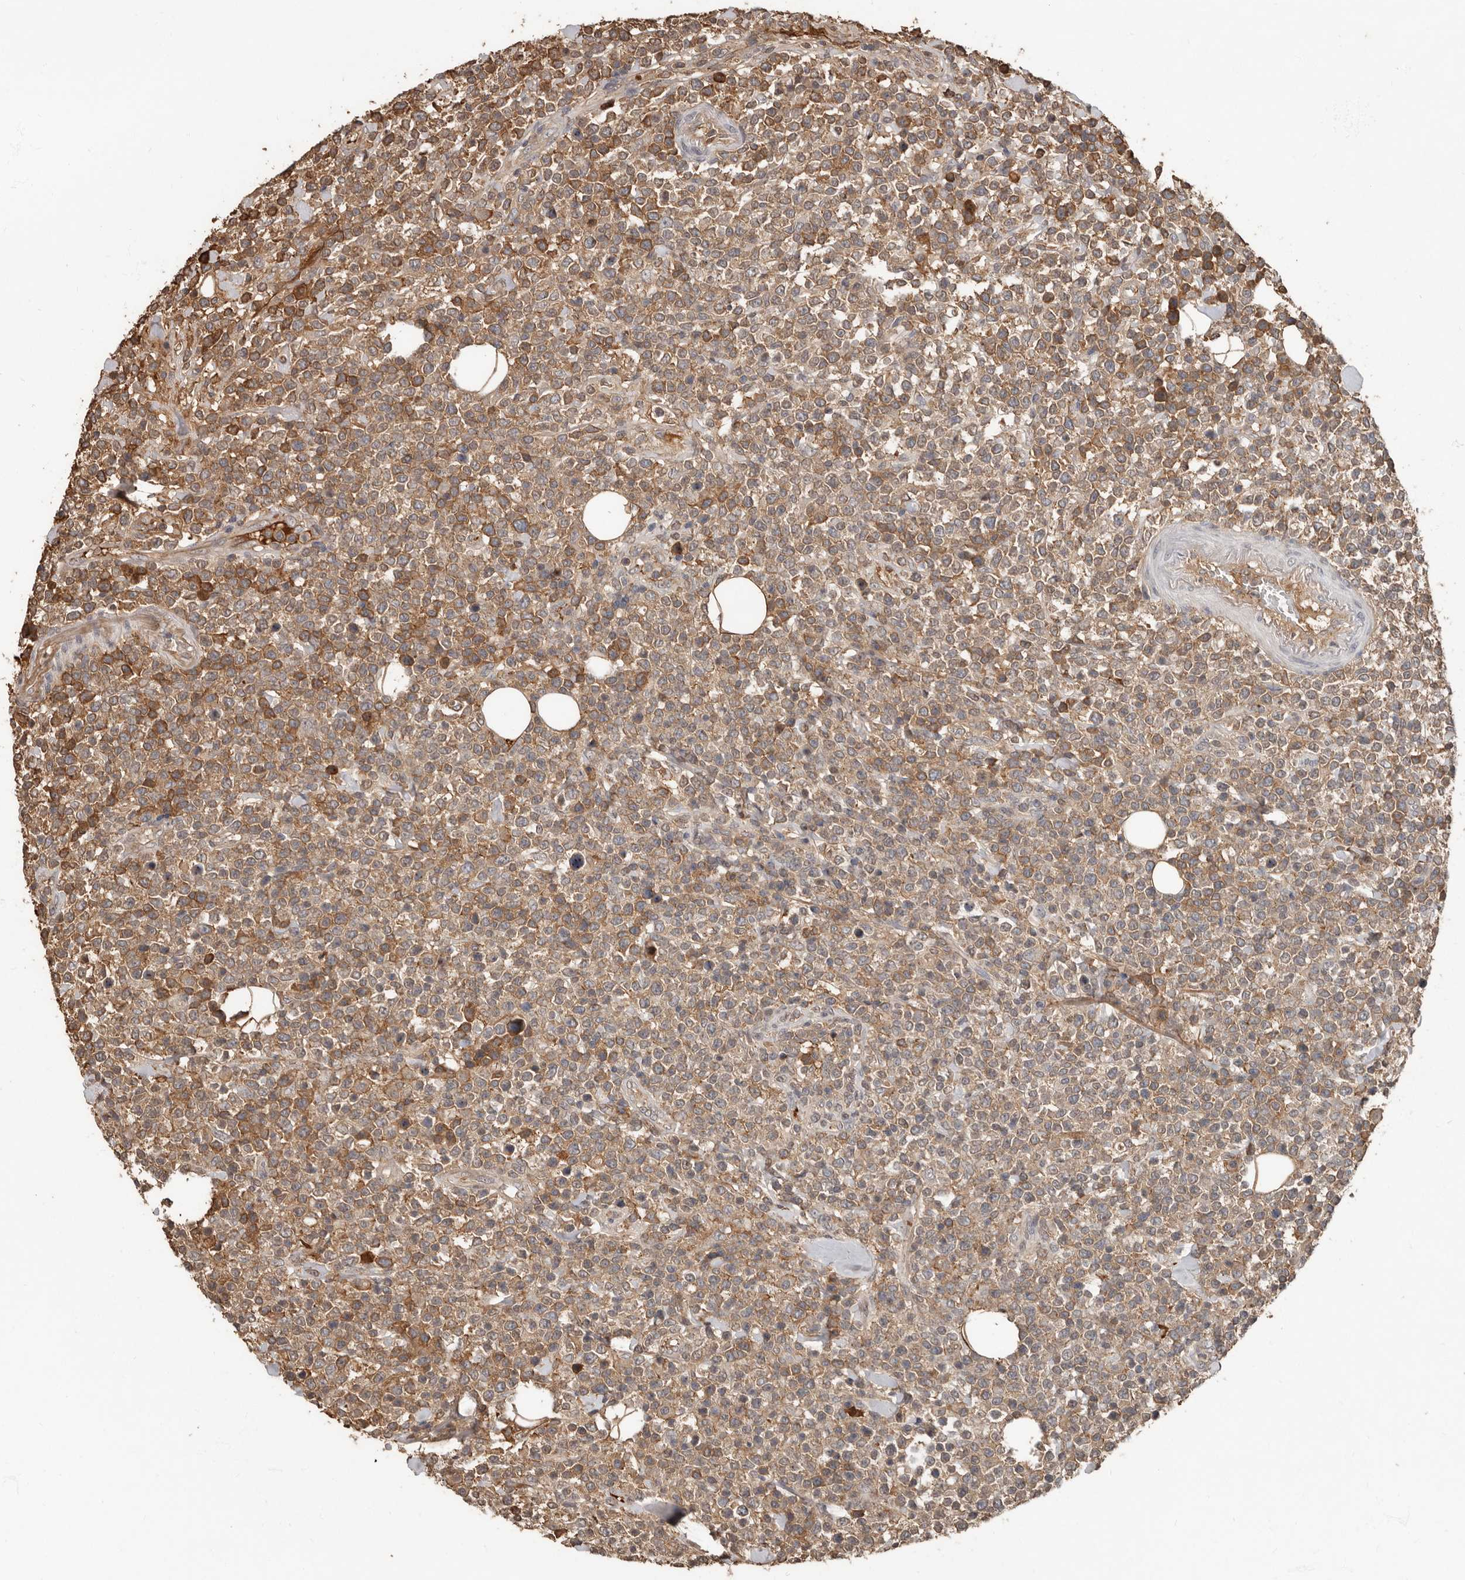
{"staining": {"intensity": "moderate", "quantity": ">75%", "location": "cytoplasmic/membranous"}, "tissue": "lymphoma", "cell_type": "Tumor cells", "image_type": "cancer", "snomed": [{"axis": "morphology", "description": "Malignant lymphoma, non-Hodgkin's type, High grade"}, {"axis": "topography", "description": "Colon"}], "caption": "A histopathology image of high-grade malignant lymphoma, non-Hodgkin's type stained for a protein displays moderate cytoplasmic/membranous brown staining in tumor cells.", "gene": "LRGUK", "patient": {"sex": "female", "age": 53}}